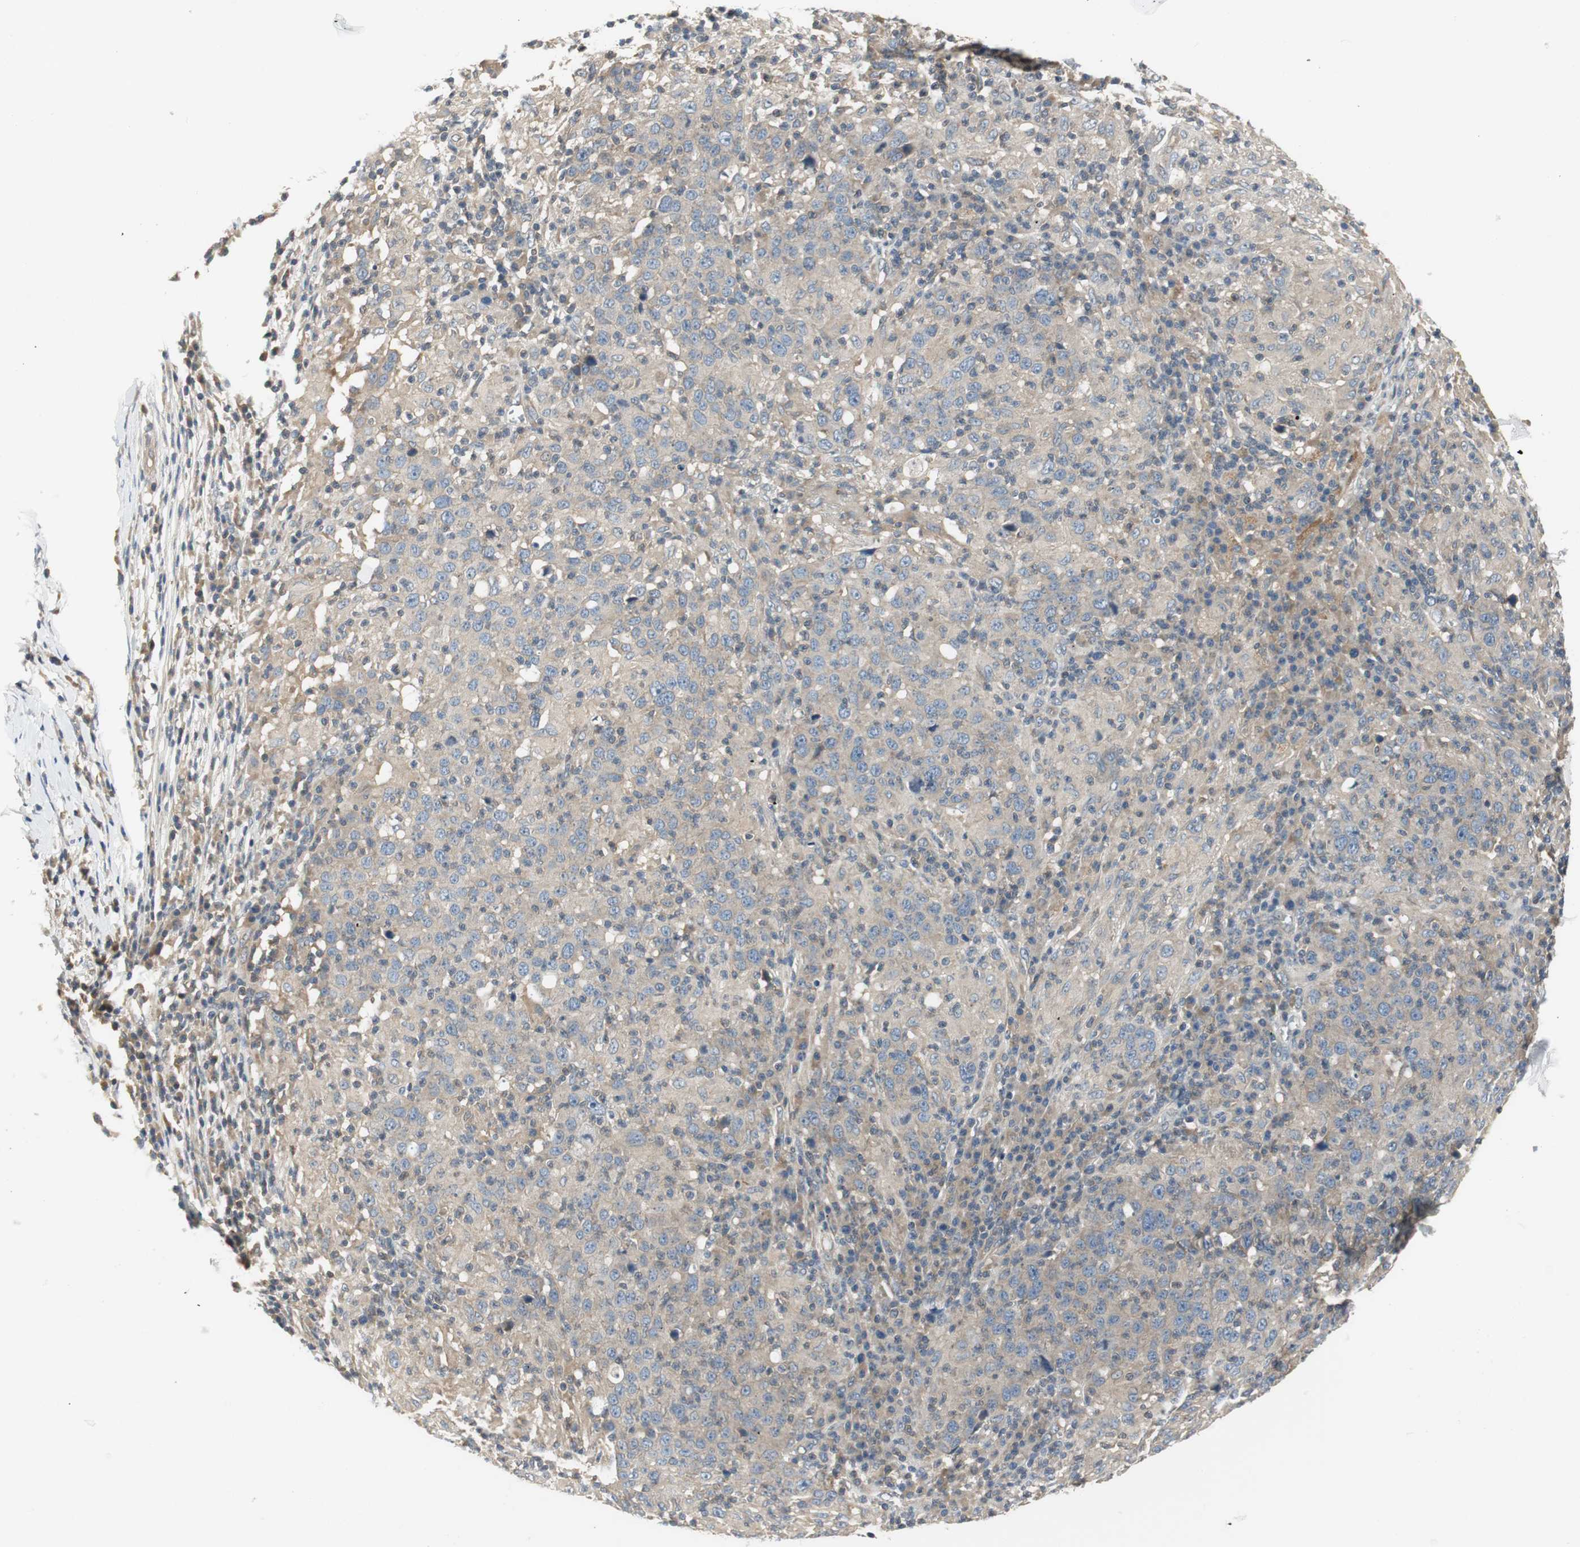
{"staining": {"intensity": "weak", "quantity": ">75%", "location": "cytoplasmic/membranous"}, "tissue": "head and neck cancer", "cell_type": "Tumor cells", "image_type": "cancer", "snomed": [{"axis": "morphology", "description": "Adenocarcinoma, NOS"}, {"axis": "topography", "description": "Salivary gland"}, {"axis": "topography", "description": "Head-Neck"}], "caption": "A brown stain labels weak cytoplasmic/membranous staining of a protein in human head and neck cancer tumor cells.", "gene": "PRKAA1", "patient": {"sex": "female", "age": 65}}